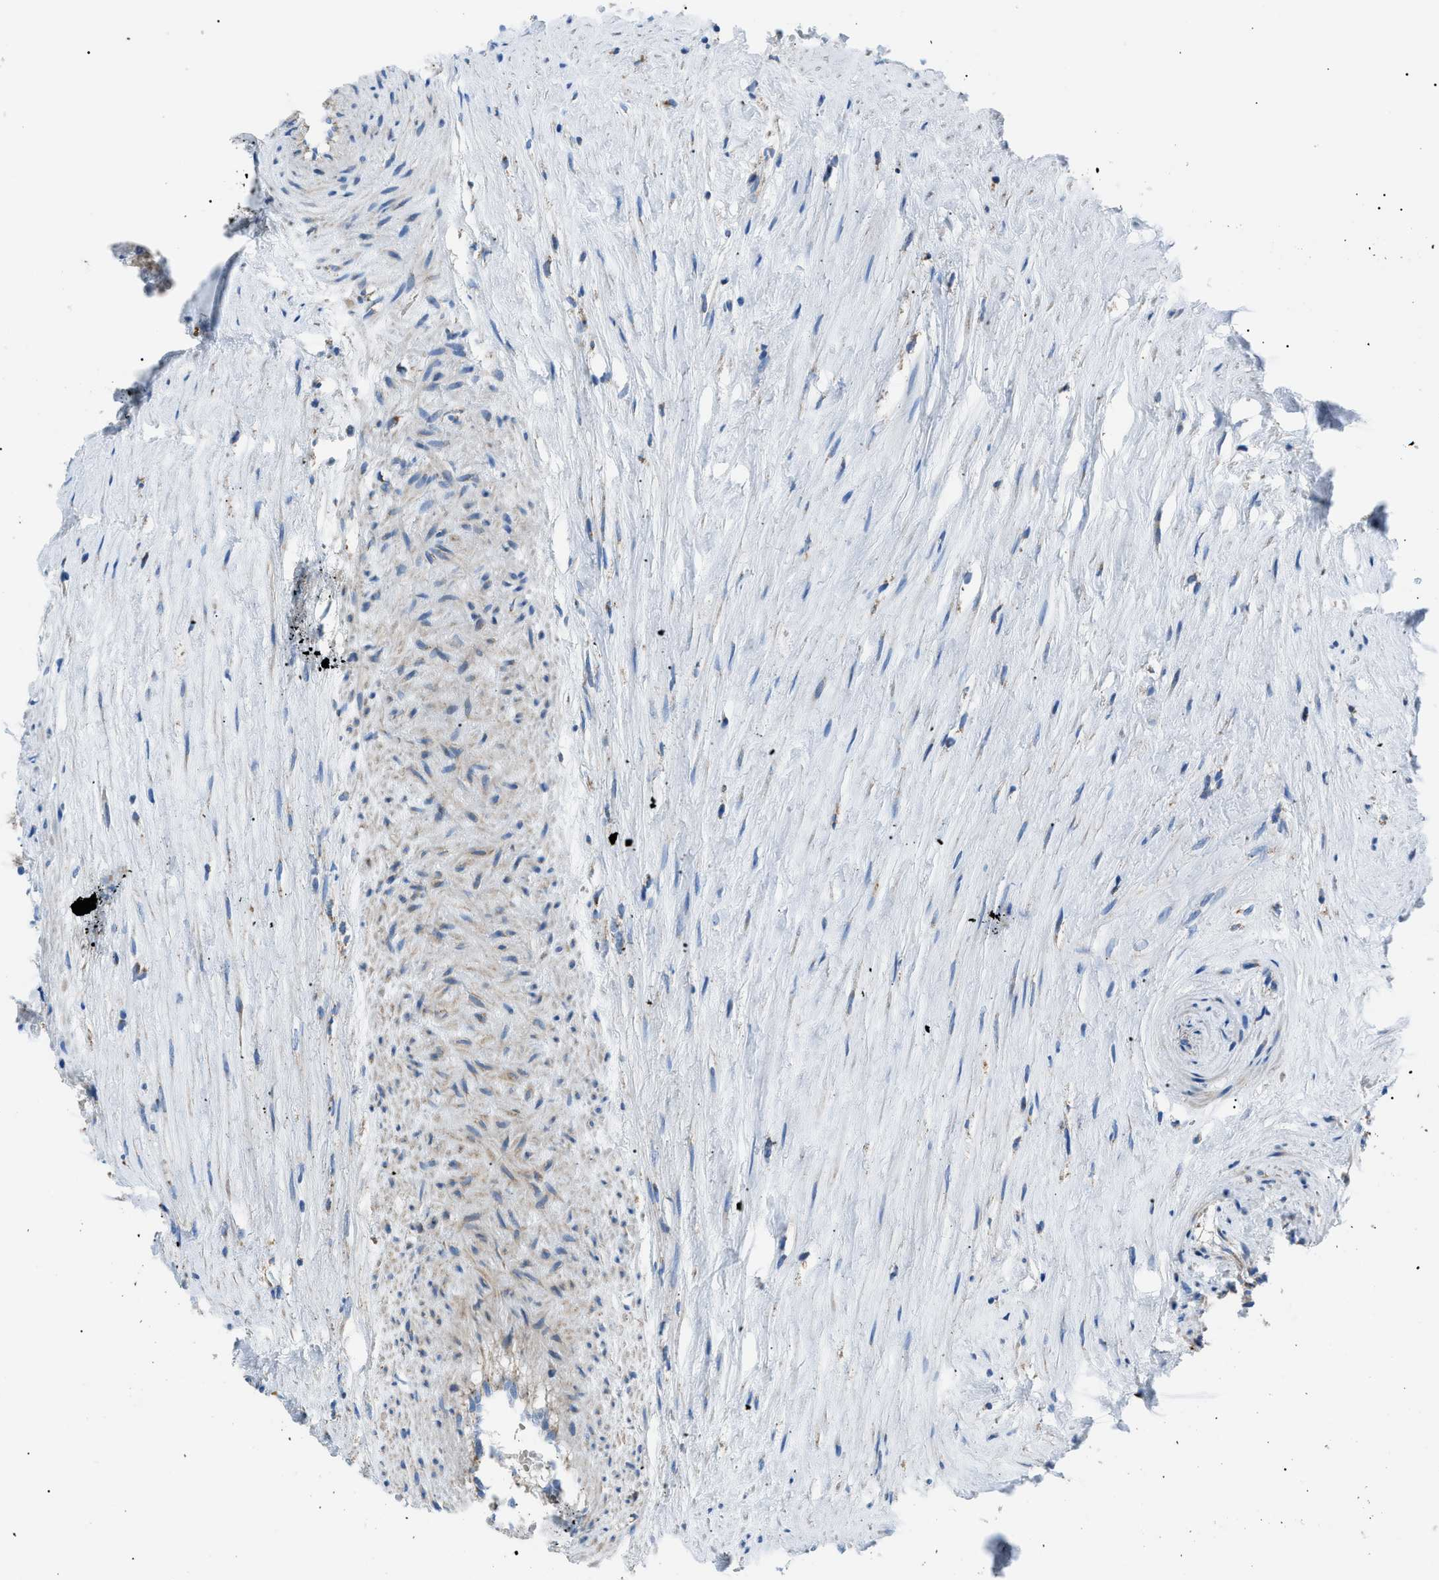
{"staining": {"intensity": "moderate", "quantity": "25%-75%", "location": "cytoplasmic/membranous"}, "tissue": "placenta", "cell_type": "Trophoblastic cells", "image_type": "normal", "snomed": [{"axis": "morphology", "description": "Normal tissue, NOS"}, {"axis": "topography", "description": "Placenta"}], "caption": "Immunohistochemical staining of unremarkable placenta shows medium levels of moderate cytoplasmic/membranous positivity in approximately 25%-75% of trophoblastic cells.", "gene": "PHB2", "patient": {"sex": "female", "age": 30}}